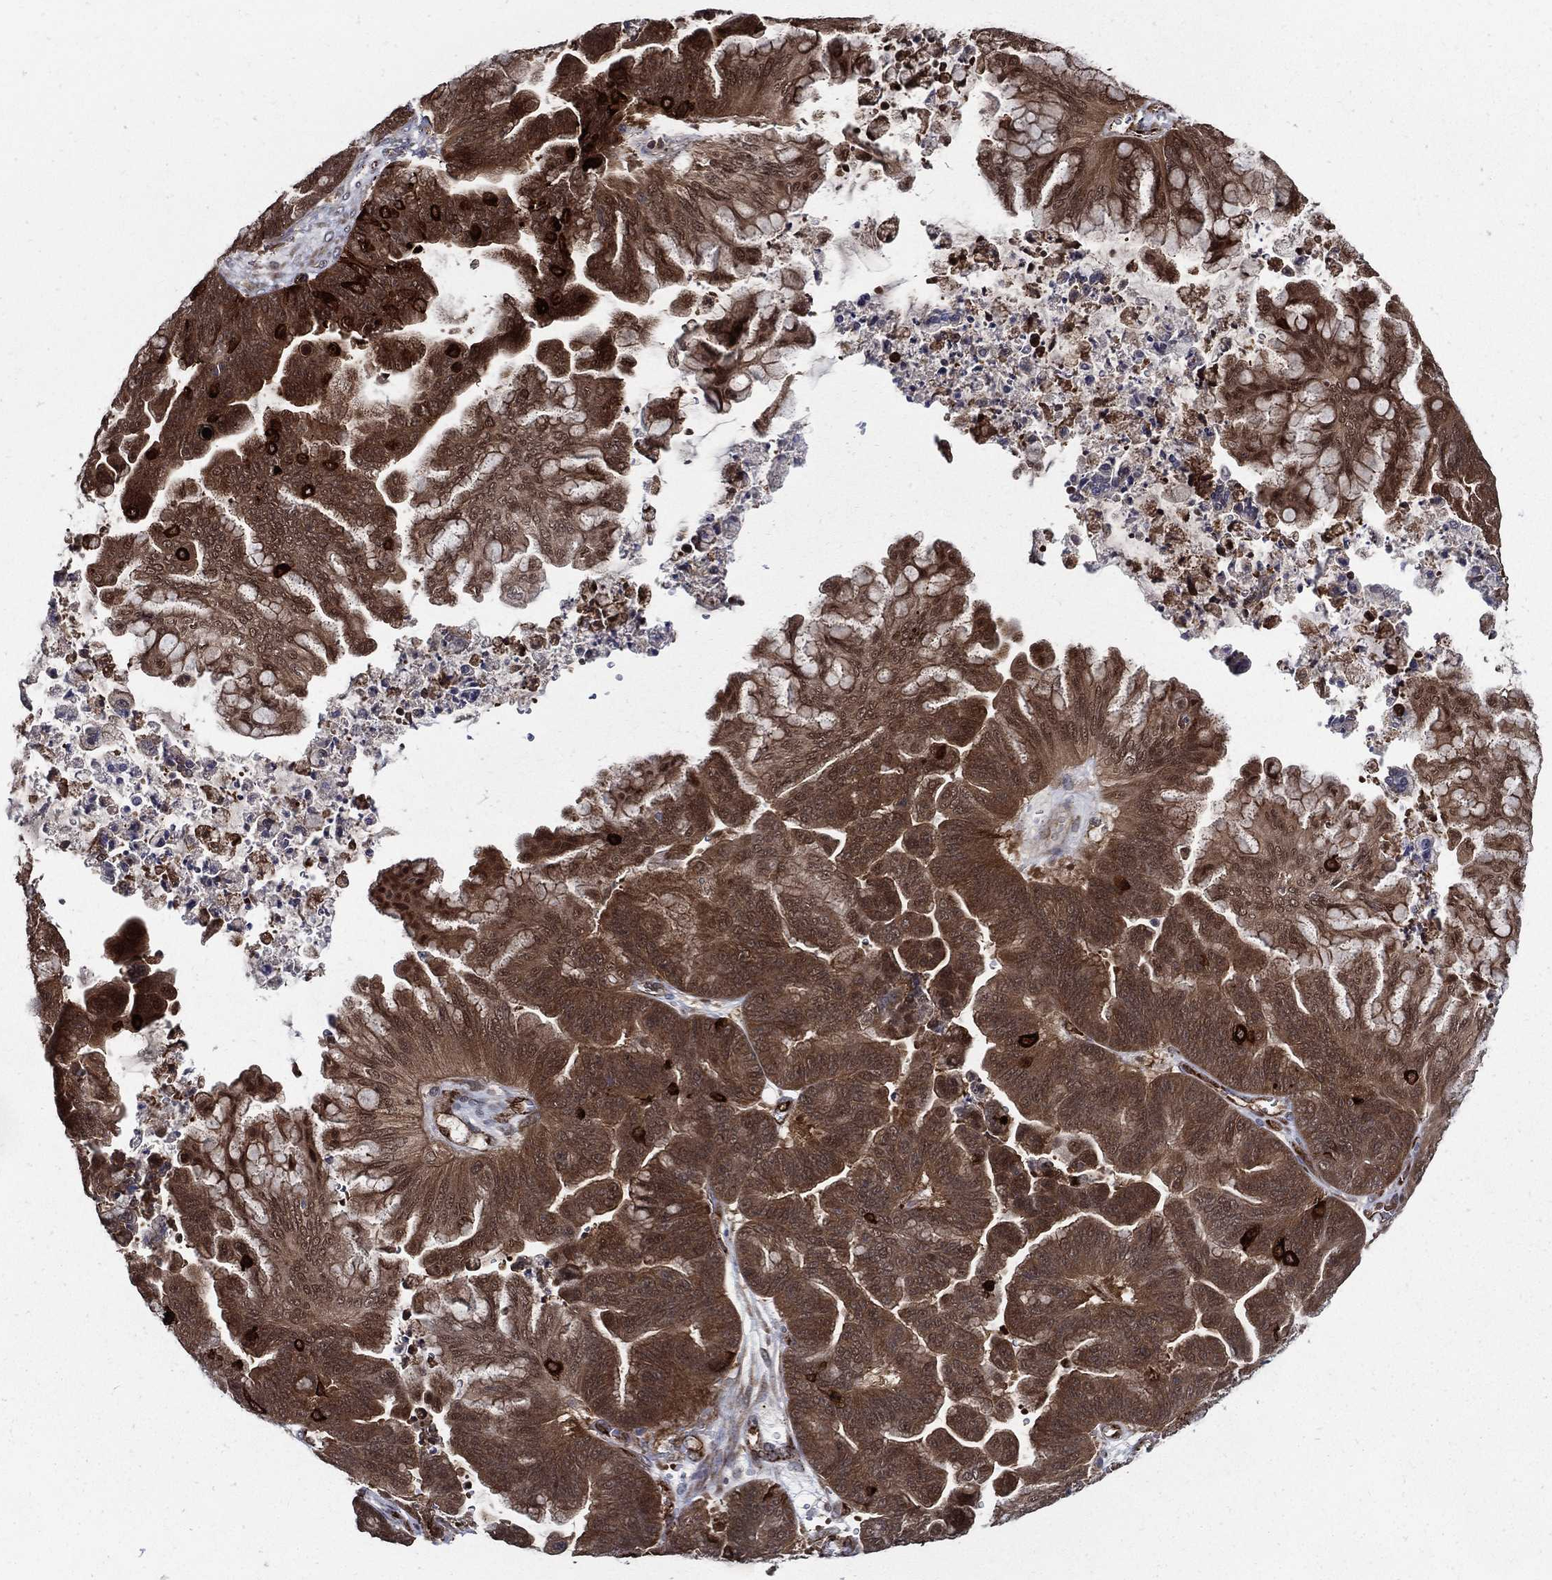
{"staining": {"intensity": "moderate", "quantity": ">75%", "location": "cytoplasmic/membranous"}, "tissue": "ovarian cancer", "cell_type": "Tumor cells", "image_type": "cancer", "snomed": [{"axis": "morphology", "description": "Cystadenocarcinoma, mucinous, NOS"}, {"axis": "topography", "description": "Ovary"}], "caption": "A photomicrograph showing moderate cytoplasmic/membranous staining in approximately >75% of tumor cells in ovarian mucinous cystadenocarcinoma, as visualized by brown immunohistochemical staining.", "gene": "ARHGAP11A", "patient": {"sex": "female", "age": 67}}